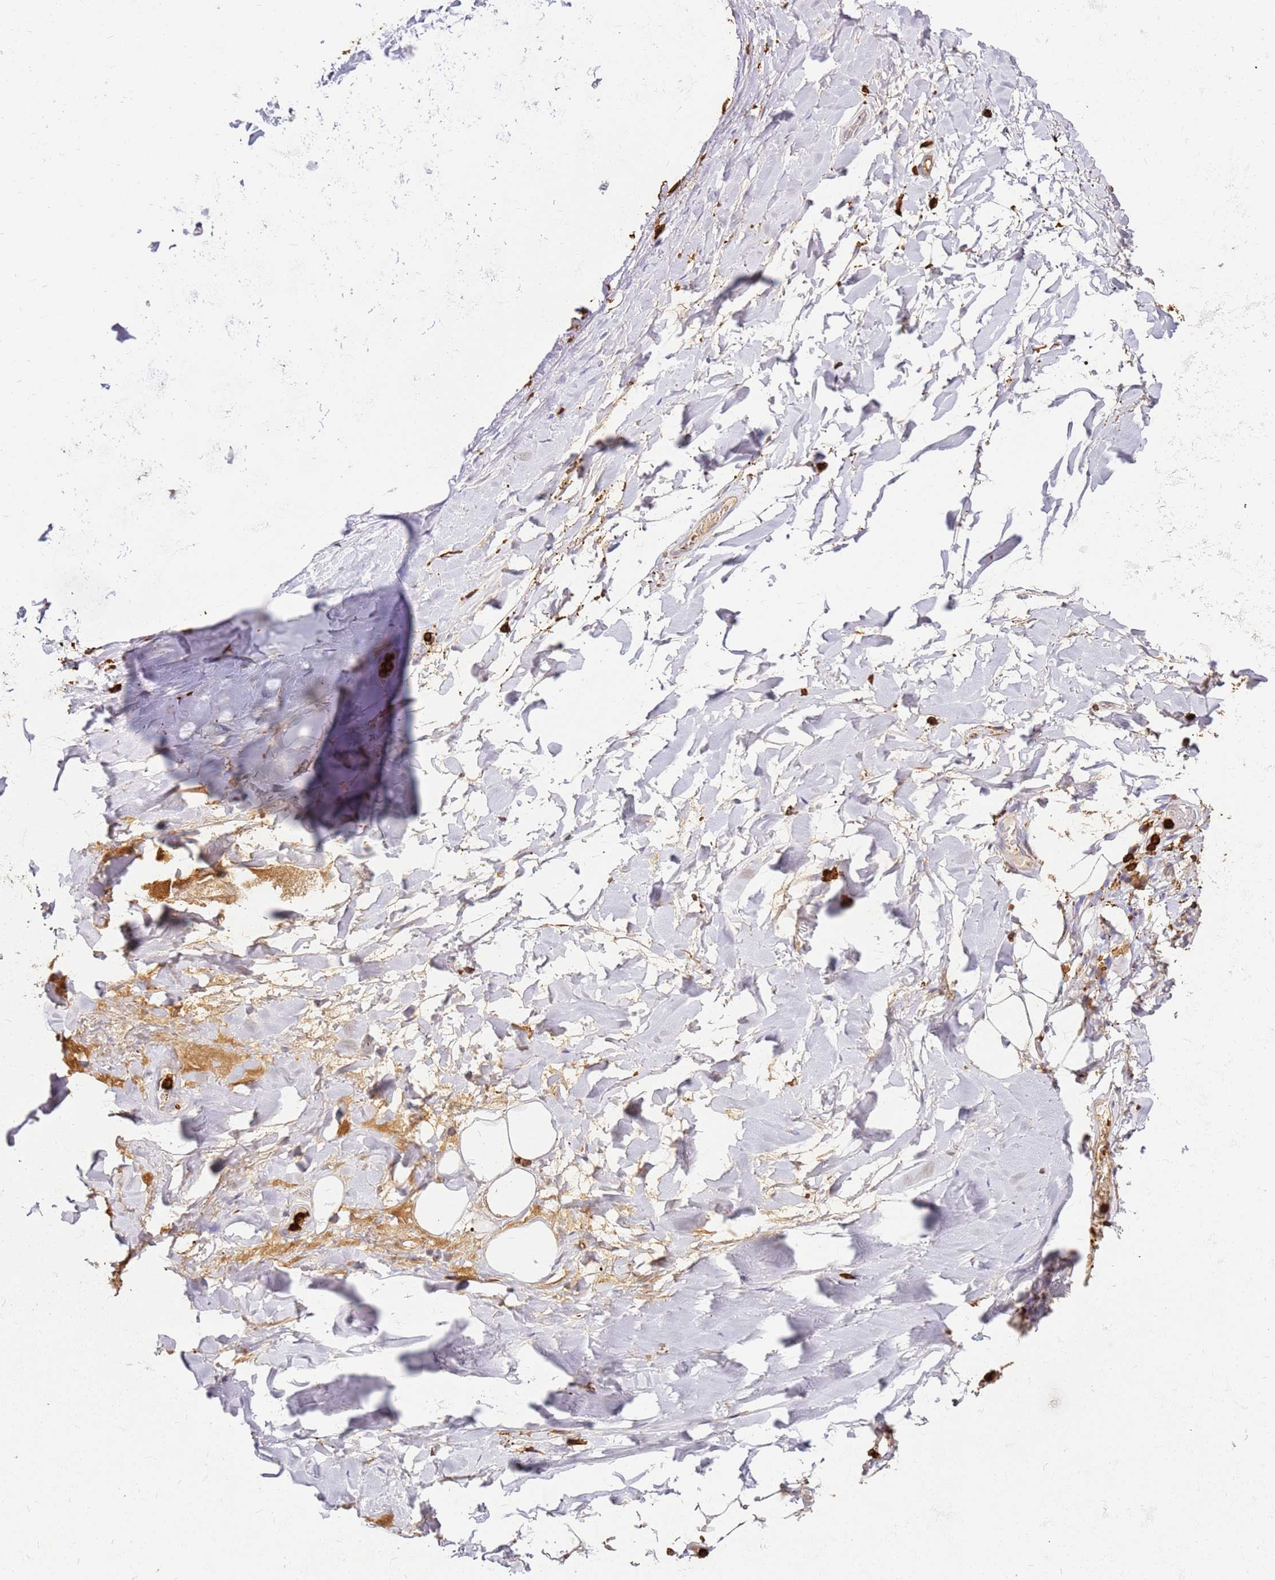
{"staining": {"intensity": "negative", "quantity": "none", "location": "none"}, "tissue": "adipose tissue", "cell_type": "Adipocytes", "image_type": "normal", "snomed": [{"axis": "morphology", "description": "Normal tissue, NOS"}, {"axis": "topography", "description": "Lymph node"}, {"axis": "topography", "description": "Cartilage tissue"}, {"axis": "topography", "description": "Bronchus"}], "caption": "Immunohistochemical staining of benign human adipose tissue displays no significant staining in adipocytes.", "gene": "CORO1A", "patient": {"sex": "male", "age": 63}}